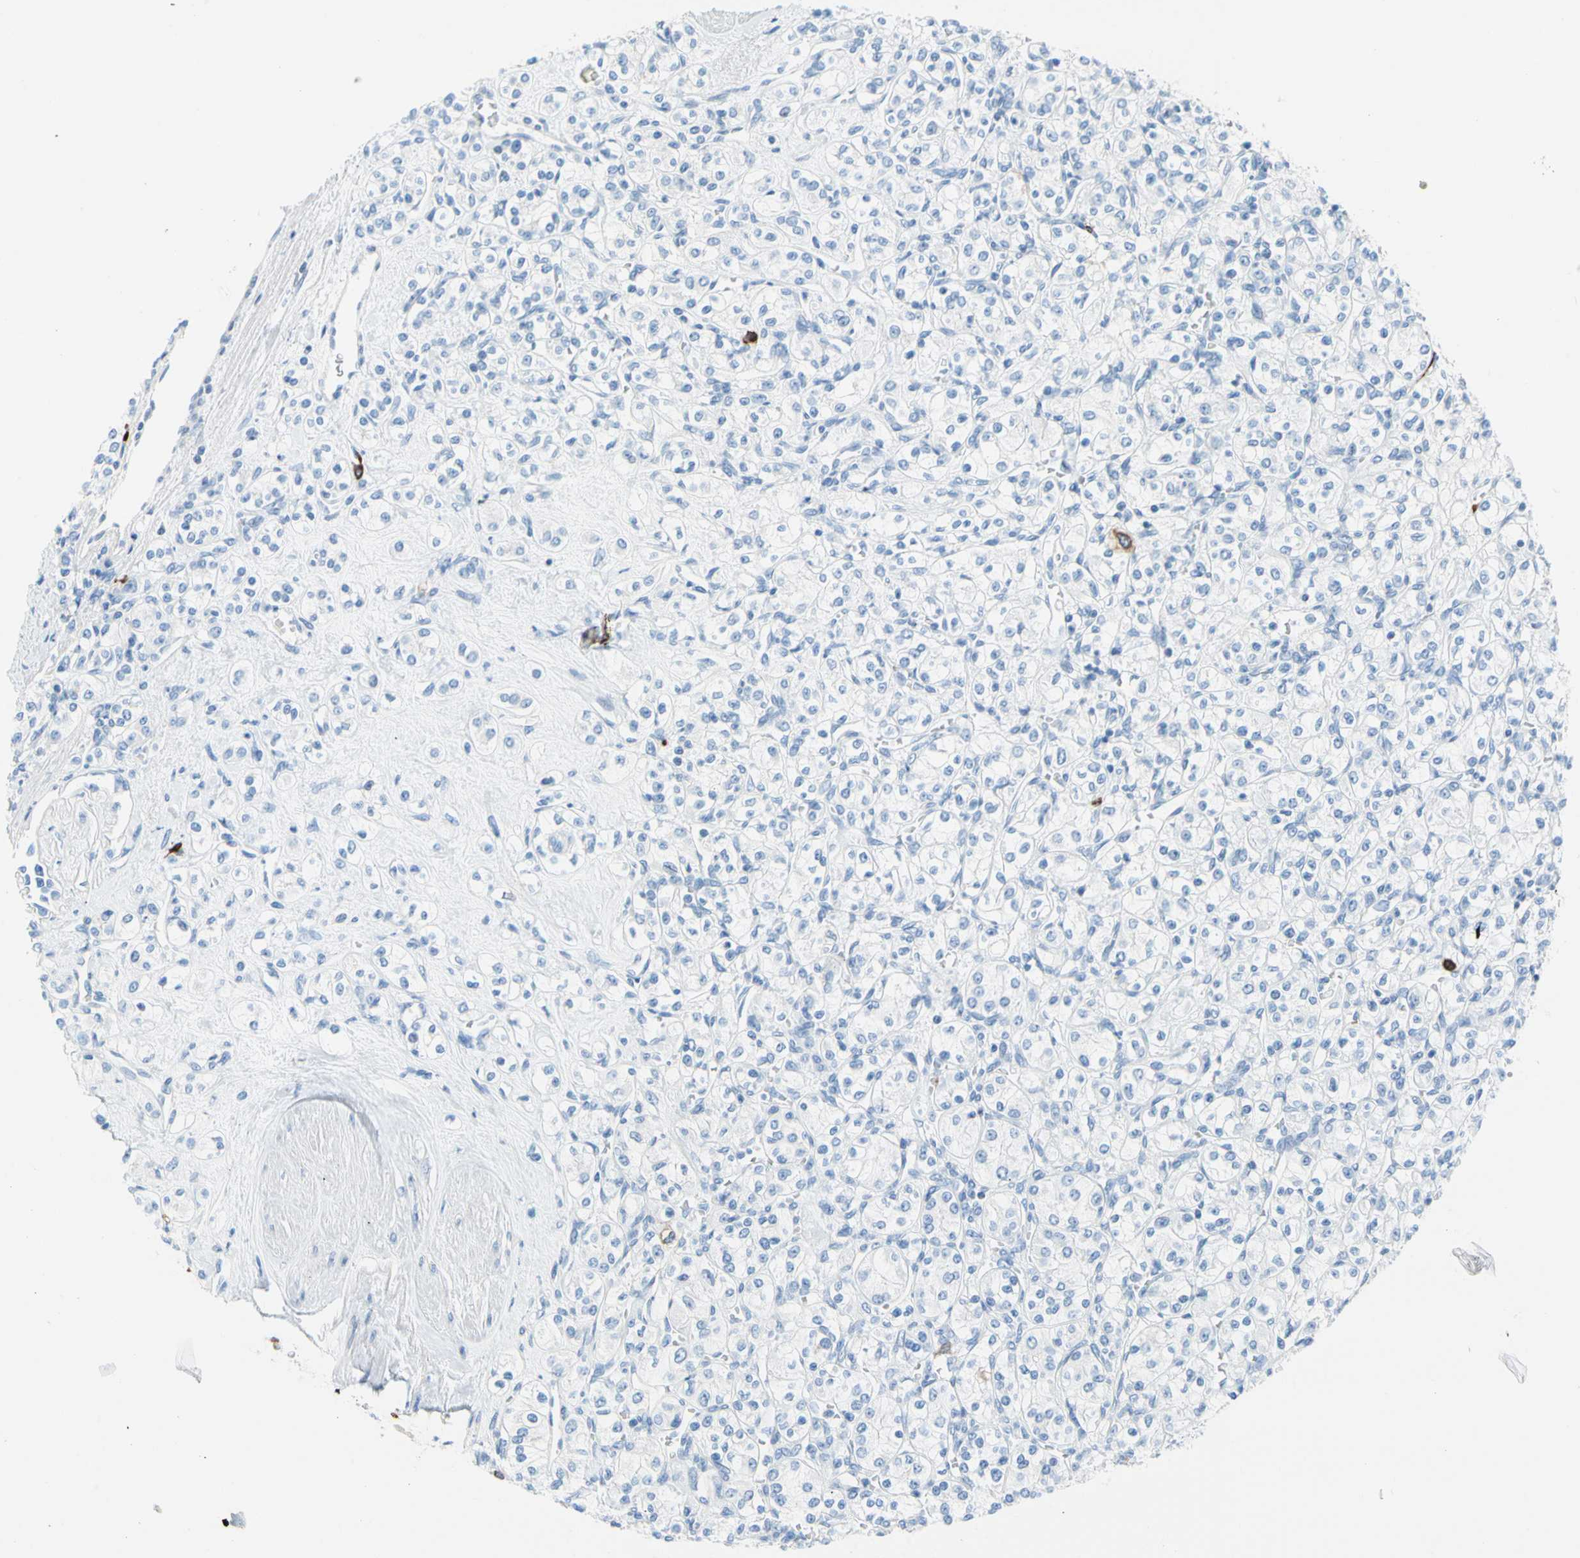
{"staining": {"intensity": "negative", "quantity": "none", "location": "none"}, "tissue": "renal cancer", "cell_type": "Tumor cells", "image_type": "cancer", "snomed": [{"axis": "morphology", "description": "Adenocarcinoma, NOS"}, {"axis": "topography", "description": "Kidney"}], "caption": "There is no significant positivity in tumor cells of renal adenocarcinoma. The staining was performed using DAB (3,3'-diaminobenzidine) to visualize the protein expression in brown, while the nuclei were stained in blue with hematoxylin (Magnification: 20x).", "gene": "TACC3", "patient": {"sex": "male", "age": 77}}